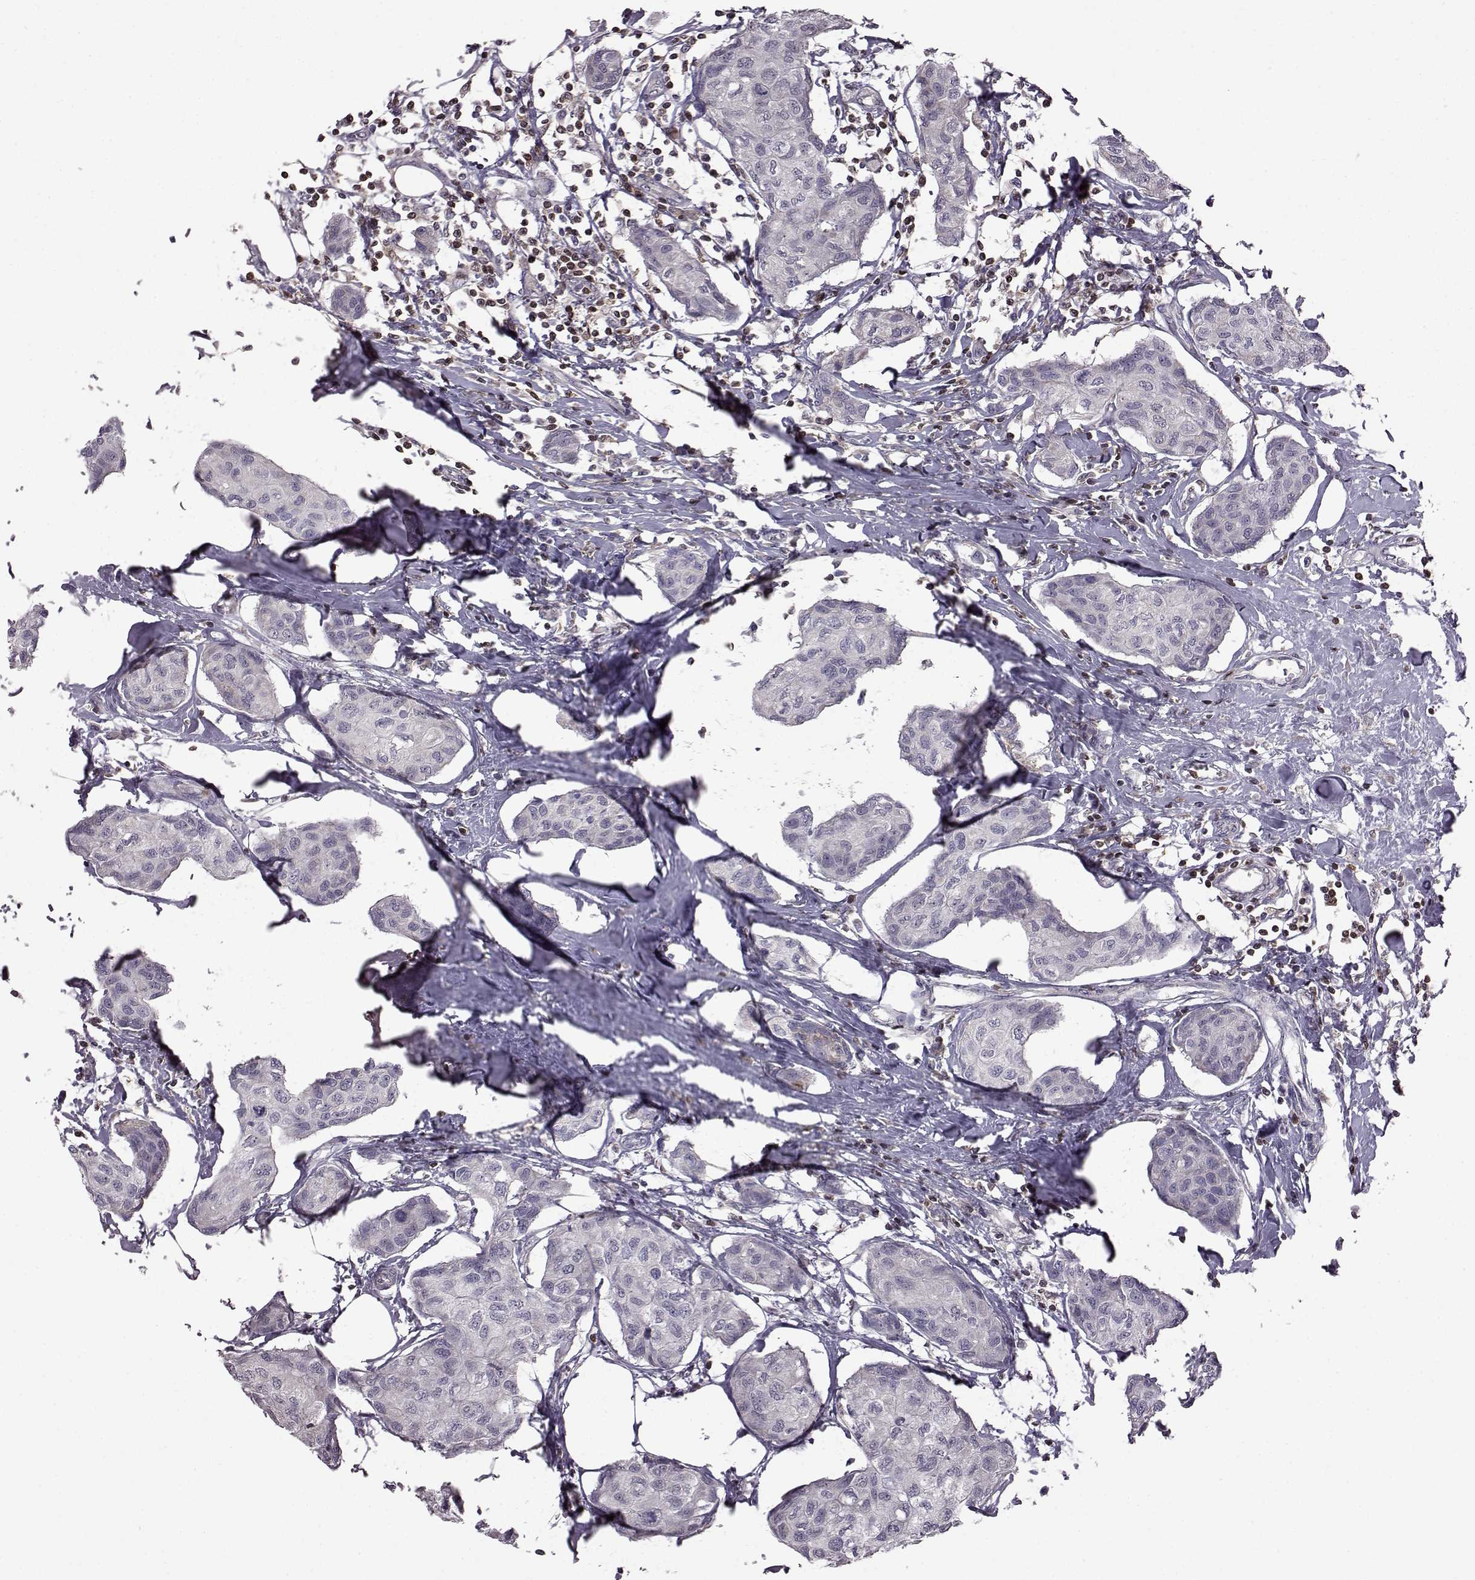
{"staining": {"intensity": "negative", "quantity": "none", "location": "none"}, "tissue": "breast cancer", "cell_type": "Tumor cells", "image_type": "cancer", "snomed": [{"axis": "morphology", "description": "Duct carcinoma"}, {"axis": "topography", "description": "Breast"}], "caption": "This histopathology image is of breast cancer stained with immunohistochemistry to label a protein in brown with the nuclei are counter-stained blue. There is no staining in tumor cells. The staining was performed using DAB to visualize the protein expression in brown, while the nuclei were stained in blue with hematoxylin (Magnification: 20x).", "gene": "DOK2", "patient": {"sex": "female", "age": 80}}